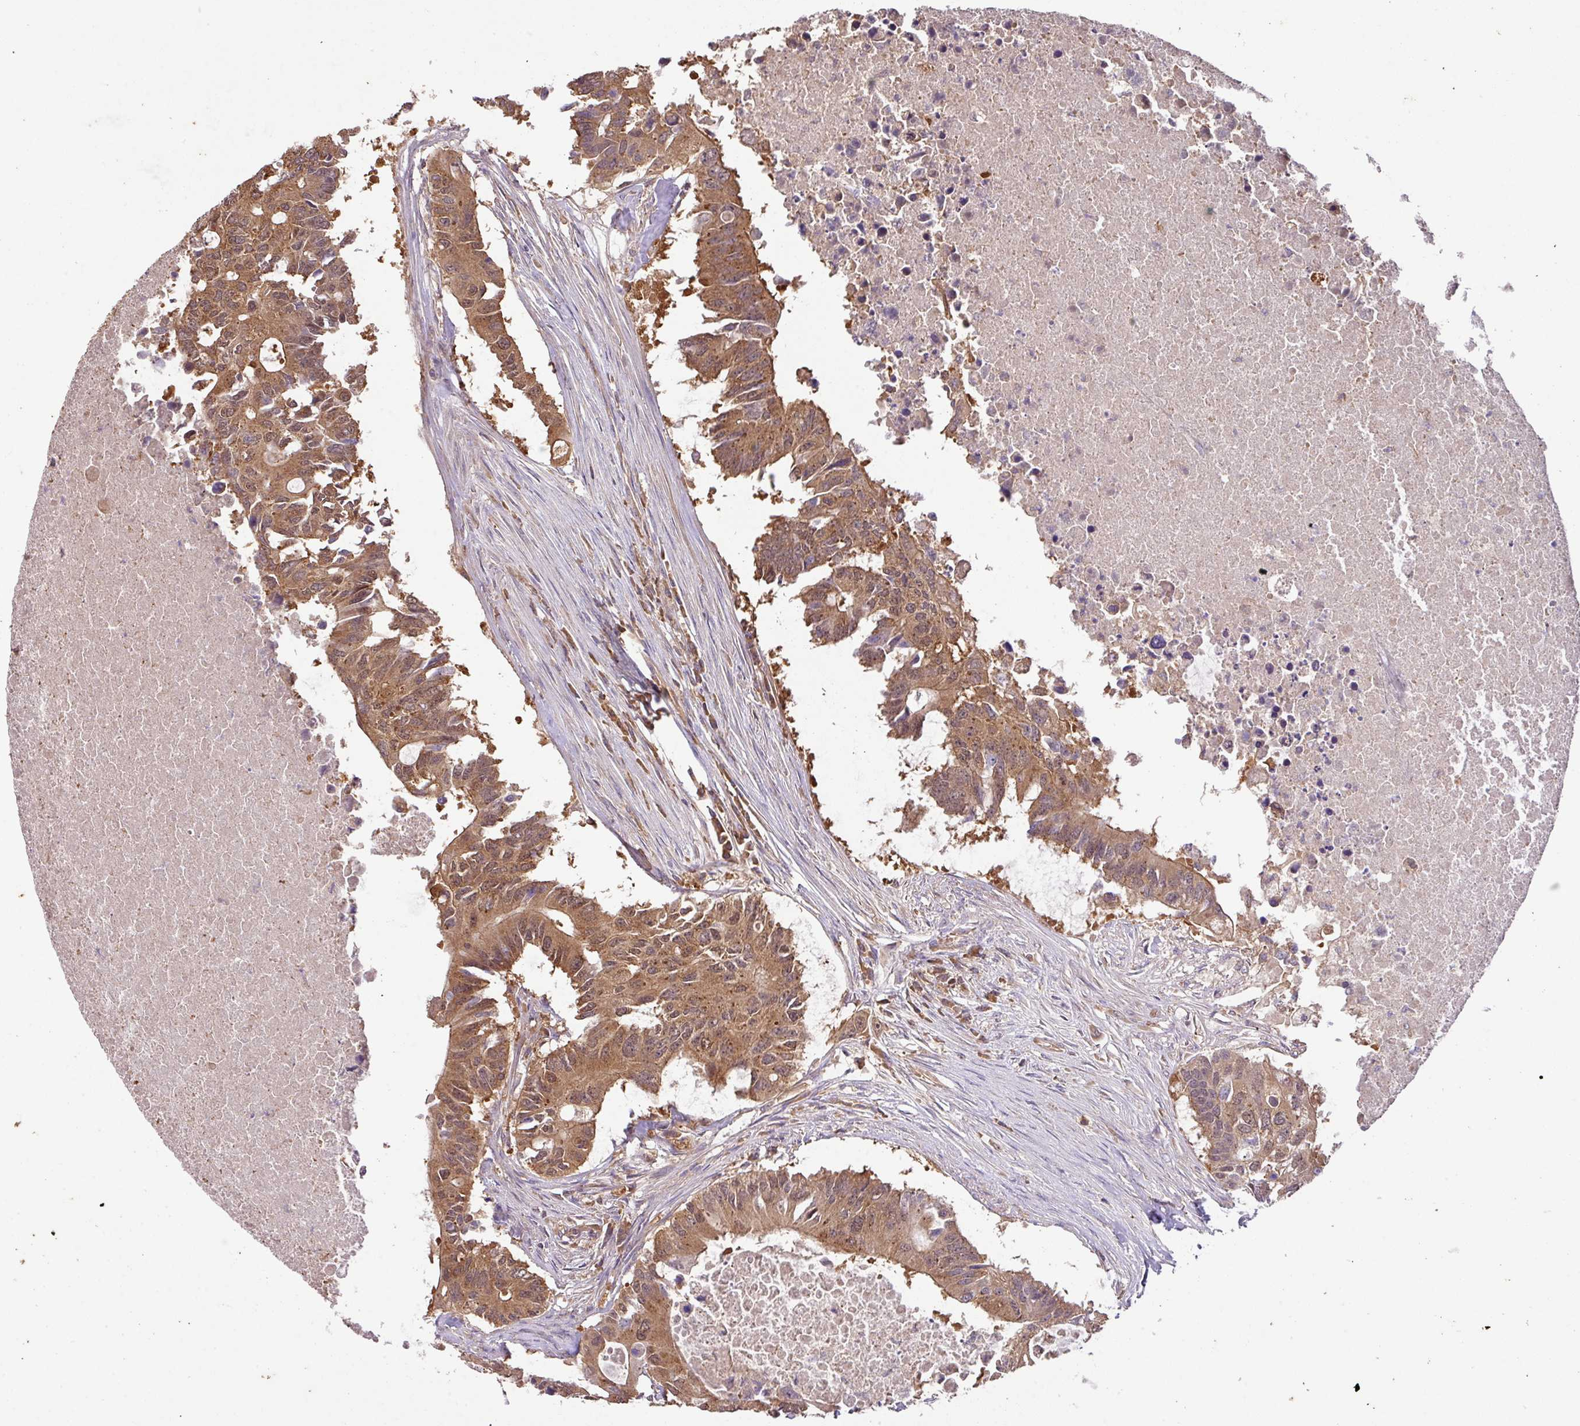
{"staining": {"intensity": "moderate", "quantity": ">75%", "location": "cytoplasmic/membranous"}, "tissue": "colorectal cancer", "cell_type": "Tumor cells", "image_type": "cancer", "snomed": [{"axis": "morphology", "description": "Adenocarcinoma, NOS"}, {"axis": "topography", "description": "Colon"}], "caption": "Adenocarcinoma (colorectal) was stained to show a protein in brown. There is medium levels of moderate cytoplasmic/membranous staining in approximately >75% of tumor cells.", "gene": "GSPT1", "patient": {"sex": "male", "age": 71}}